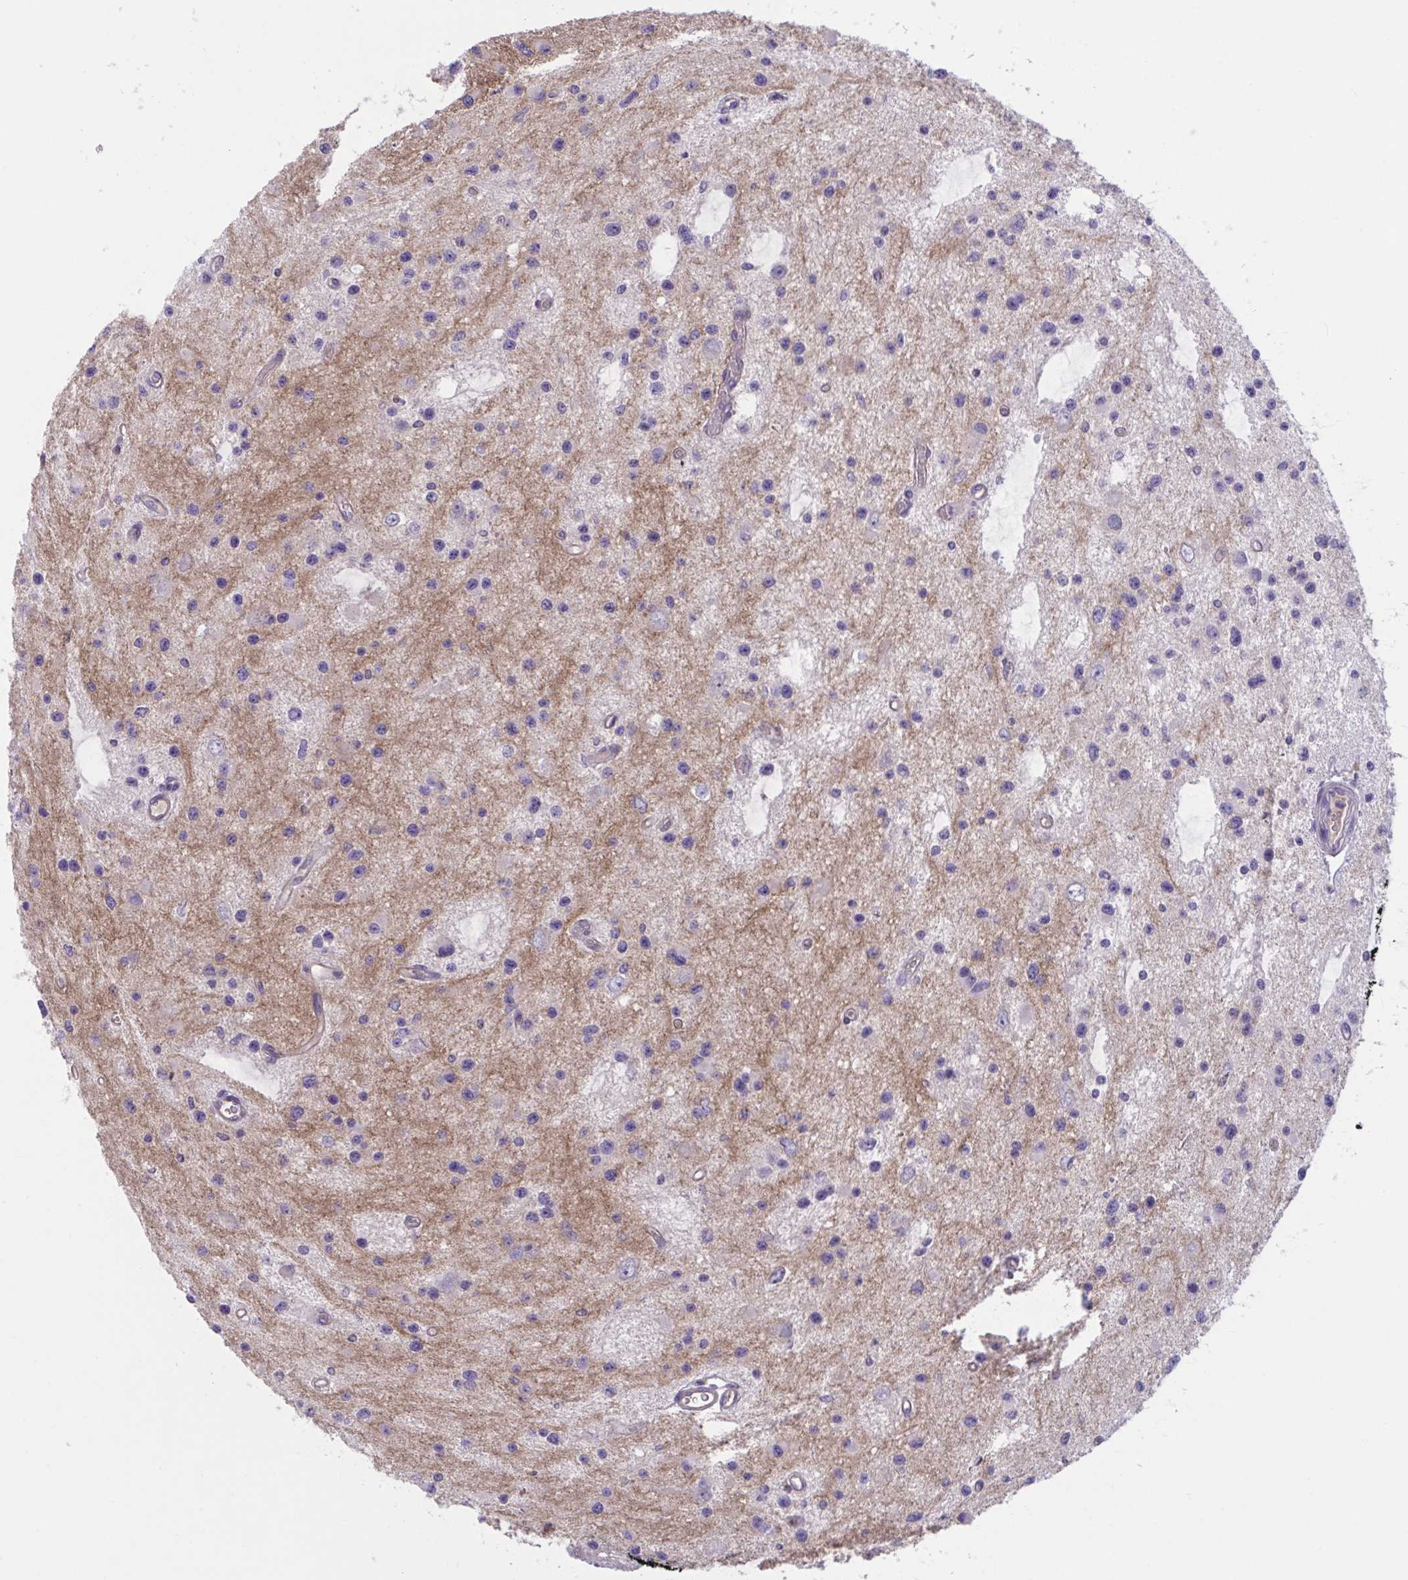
{"staining": {"intensity": "negative", "quantity": "none", "location": "none"}, "tissue": "glioma", "cell_type": "Tumor cells", "image_type": "cancer", "snomed": [{"axis": "morphology", "description": "Glioma, malignant, Low grade"}, {"axis": "topography", "description": "Brain"}], "caption": "Human glioma stained for a protein using IHC reveals no expression in tumor cells.", "gene": "TTC7B", "patient": {"sex": "male", "age": 43}}